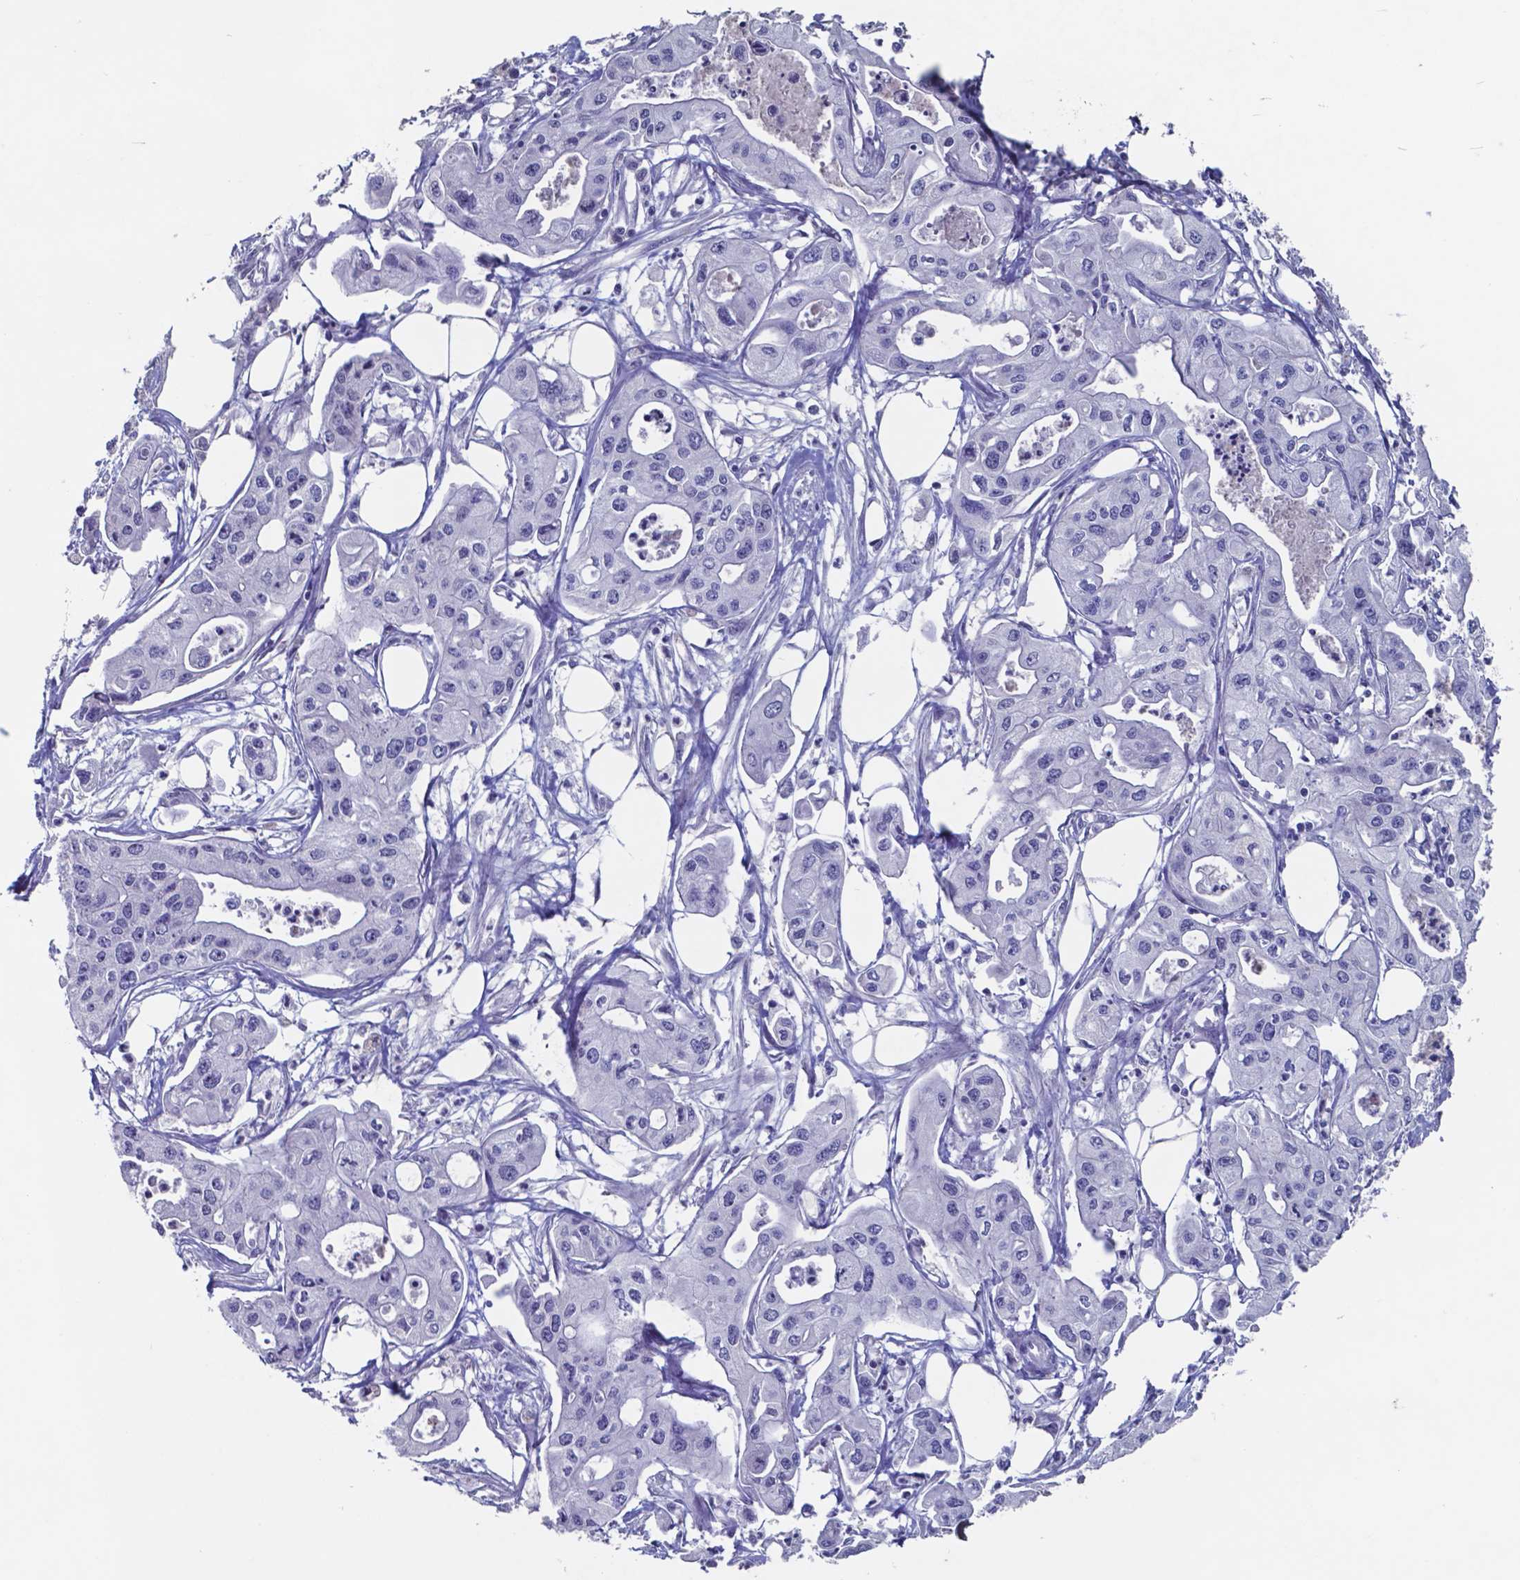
{"staining": {"intensity": "negative", "quantity": "none", "location": "none"}, "tissue": "pancreatic cancer", "cell_type": "Tumor cells", "image_type": "cancer", "snomed": [{"axis": "morphology", "description": "Adenocarcinoma, NOS"}, {"axis": "topography", "description": "Pancreas"}], "caption": "IHC of human adenocarcinoma (pancreatic) exhibits no positivity in tumor cells.", "gene": "TTR", "patient": {"sex": "male", "age": 70}}